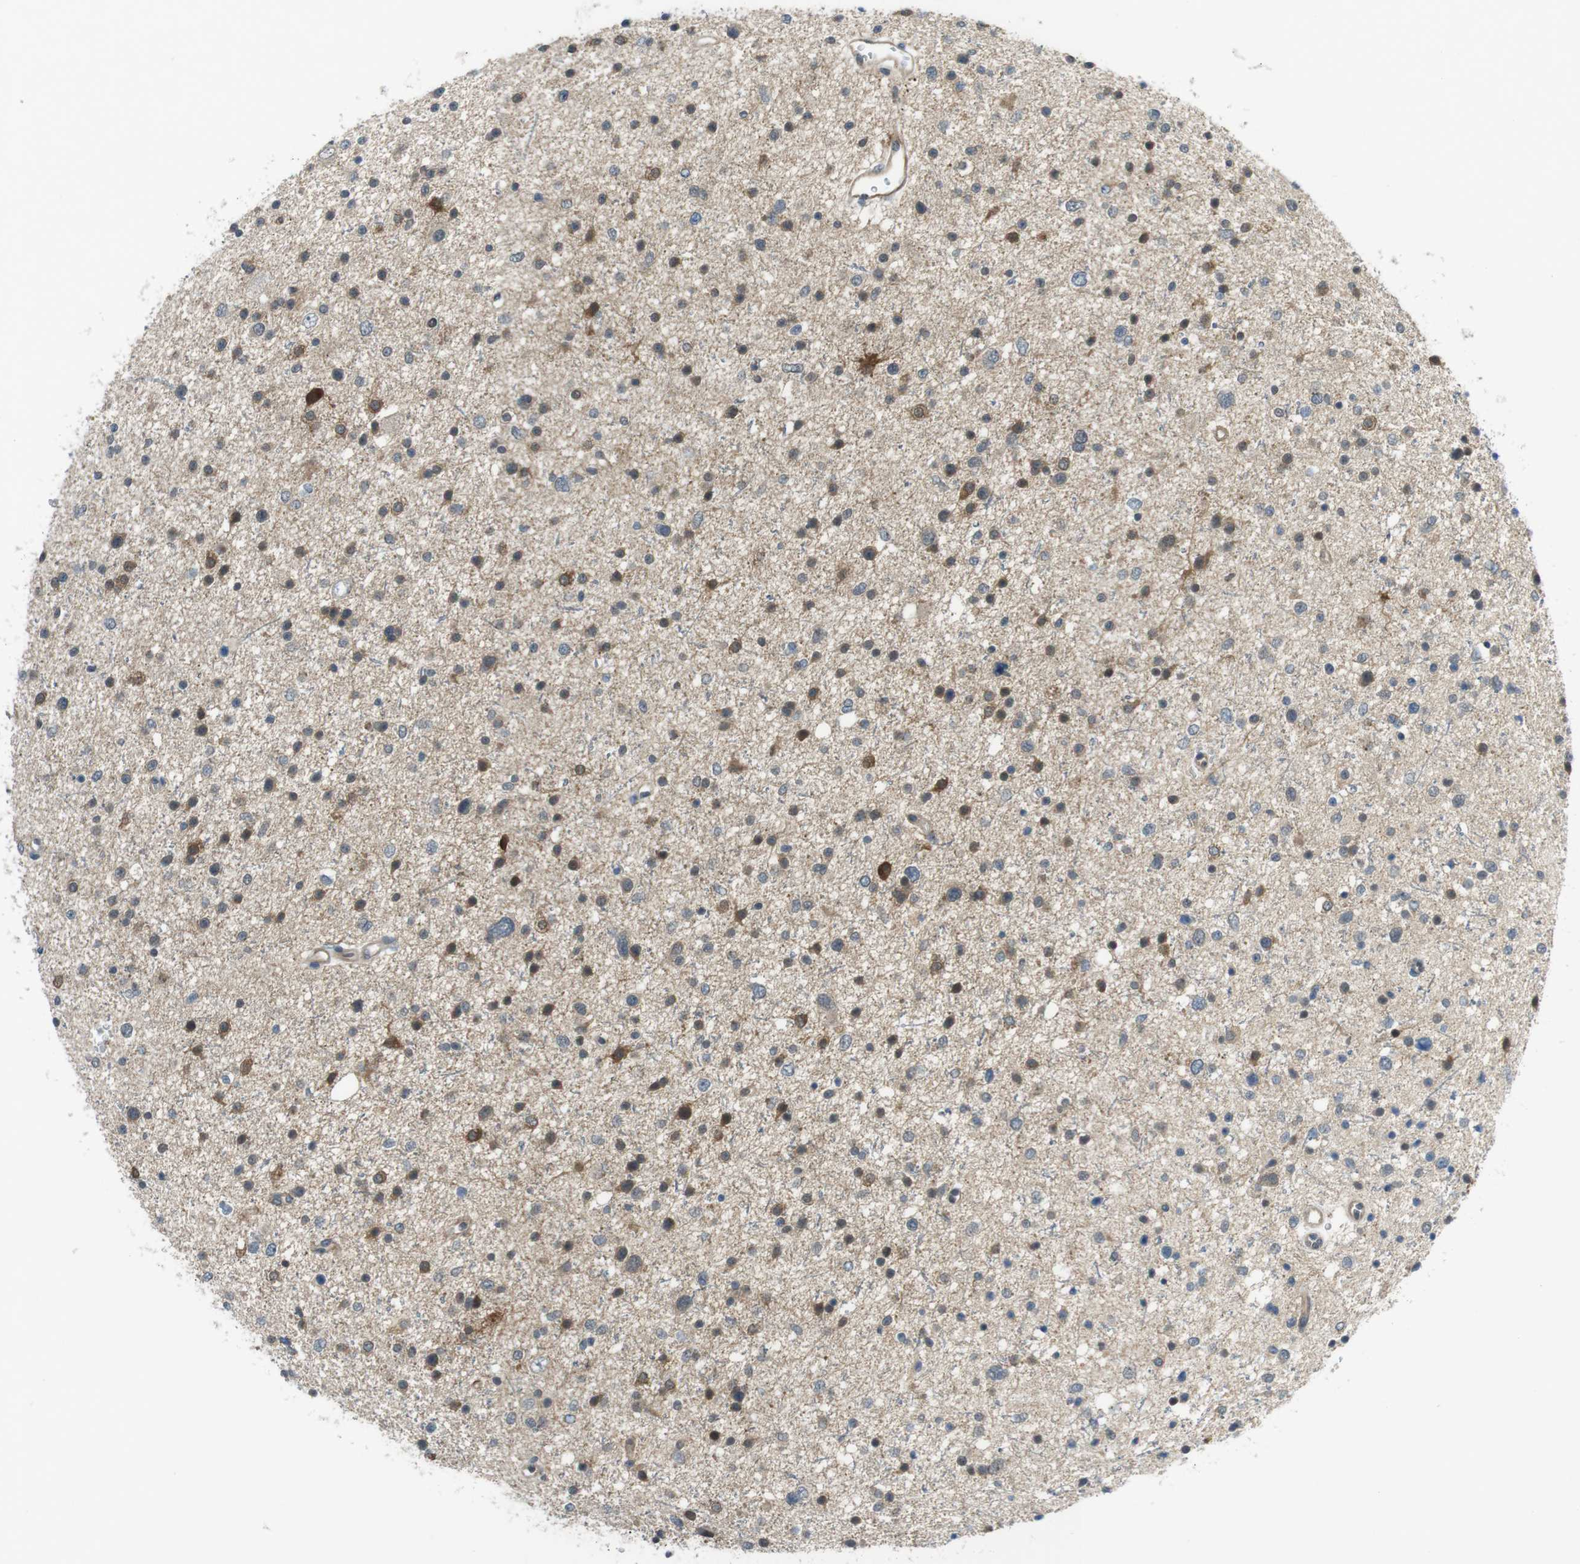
{"staining": {"intensity": "moderate", "quantity": "25%-75%", "location": "cytoplasmic/membranous"}, "tissue": "glioma", "cell_type": "Tumor cells", "image_type": "cancer", "snomed": [{"axis": "morphology", "description": "Glioma, malignant, Low grade"}, {"axis": "topography", "description": "Brain"}], "caption": "An image of human malignant glioma (low-grade) stained for a protein reveals moderate cytoplasmic/membranous brown staining in tumor cells.", "gene": "MAPKAPK5", "patient": {"sex": "female", "age": 37}}